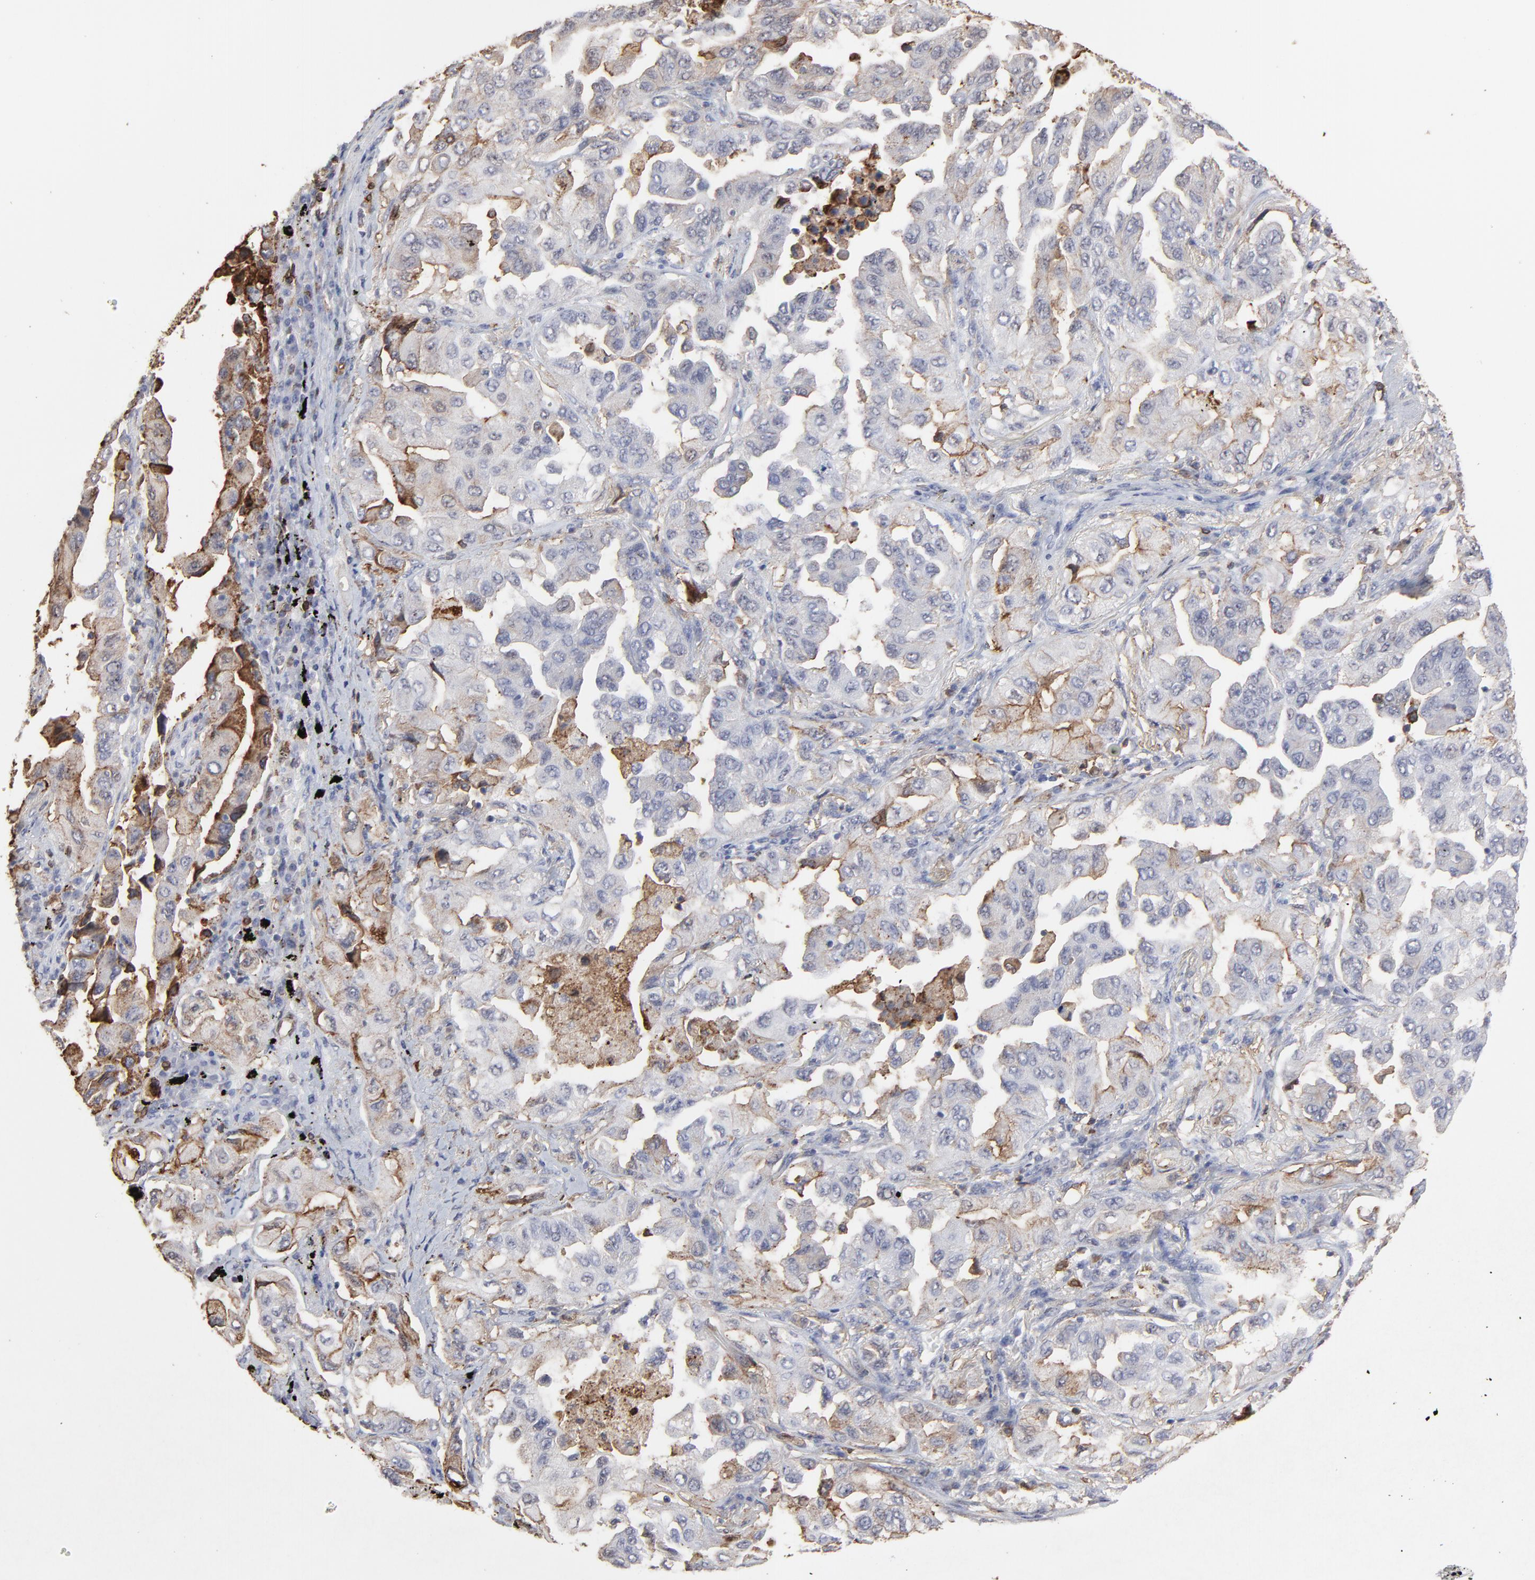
{"staining": {"intensity": "moderate", "quantity": "<25%", "location": "cytoplasmic/membranous"}, "tissue": "lung cancer", "cell_type": "Tumor cells", "image_type": "cancer", "snomed": [{"axis": "morphology", "description": "Adenocarcinoma, NOS"}, {"axis": "topography", "description": "Lung"}], "caption": "An immunohistochemistry image of neoplastic tissue is shown. Protein staining in brown labels moderate cytoplasmic/membranous positivity in adenocarcinoma (lung) within tumor cells. (DAB (3,3'-diaminobenzidine) IHC with brightfield microscopy, high magnification).", "gene": "SLC6A14", "patient": {"sex": "female", "age": 65}}